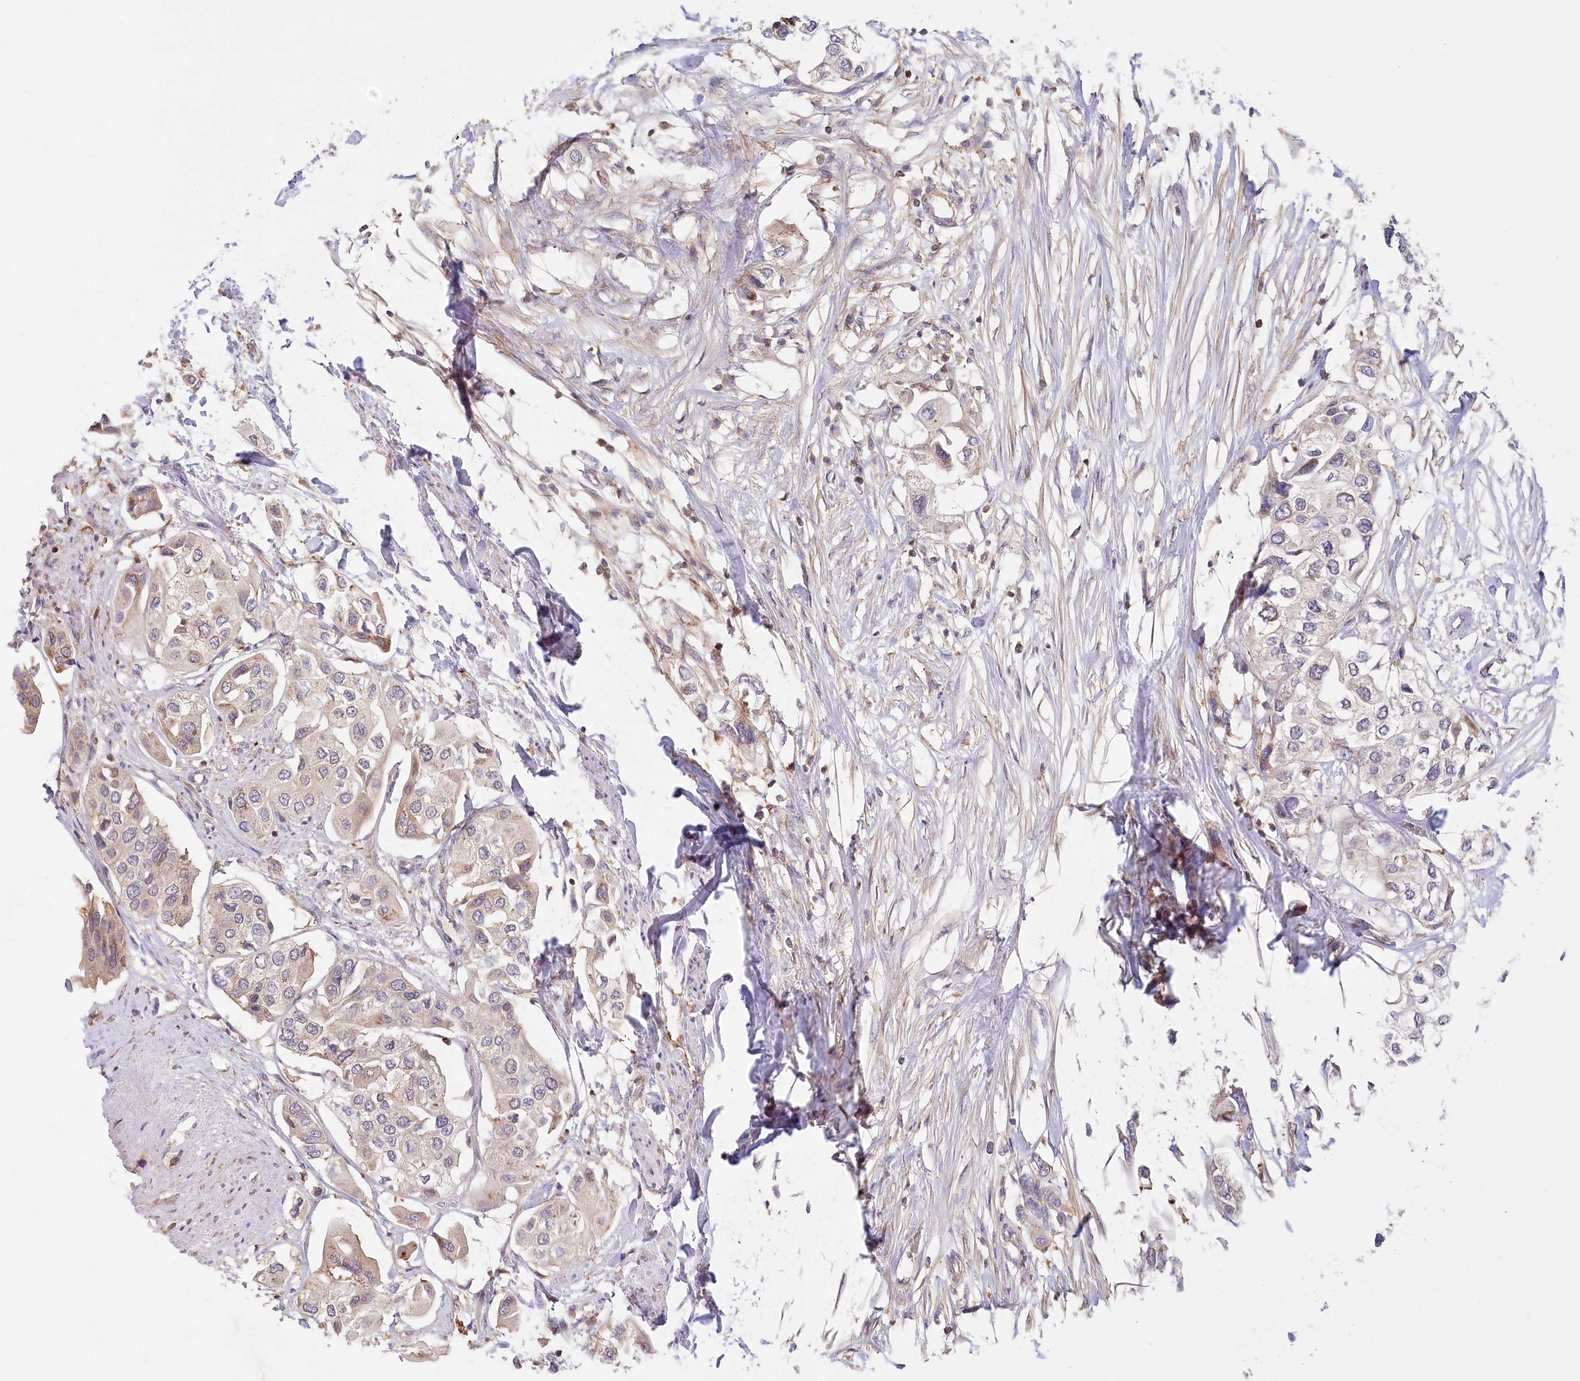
{"staining": {"intensity": "weak", "quantity": "<25%", "location": "cytoplasmic/membranous"}, "tissue": "urothelial cancer", "cell_type": "Tumor cells", "image_type": "cancer", "snomed": [{"axis": "morphology", "description": "Urothelial carcinoma, High grade"}, {"axis": "topography", "description": "Urinary bladder"}], "caption": "Tumor cells are negative for brown protein staining in high-grade urothelial carcinoma.", "gene": "UMPS", "patient": {"sex": "male", "age": 64}}